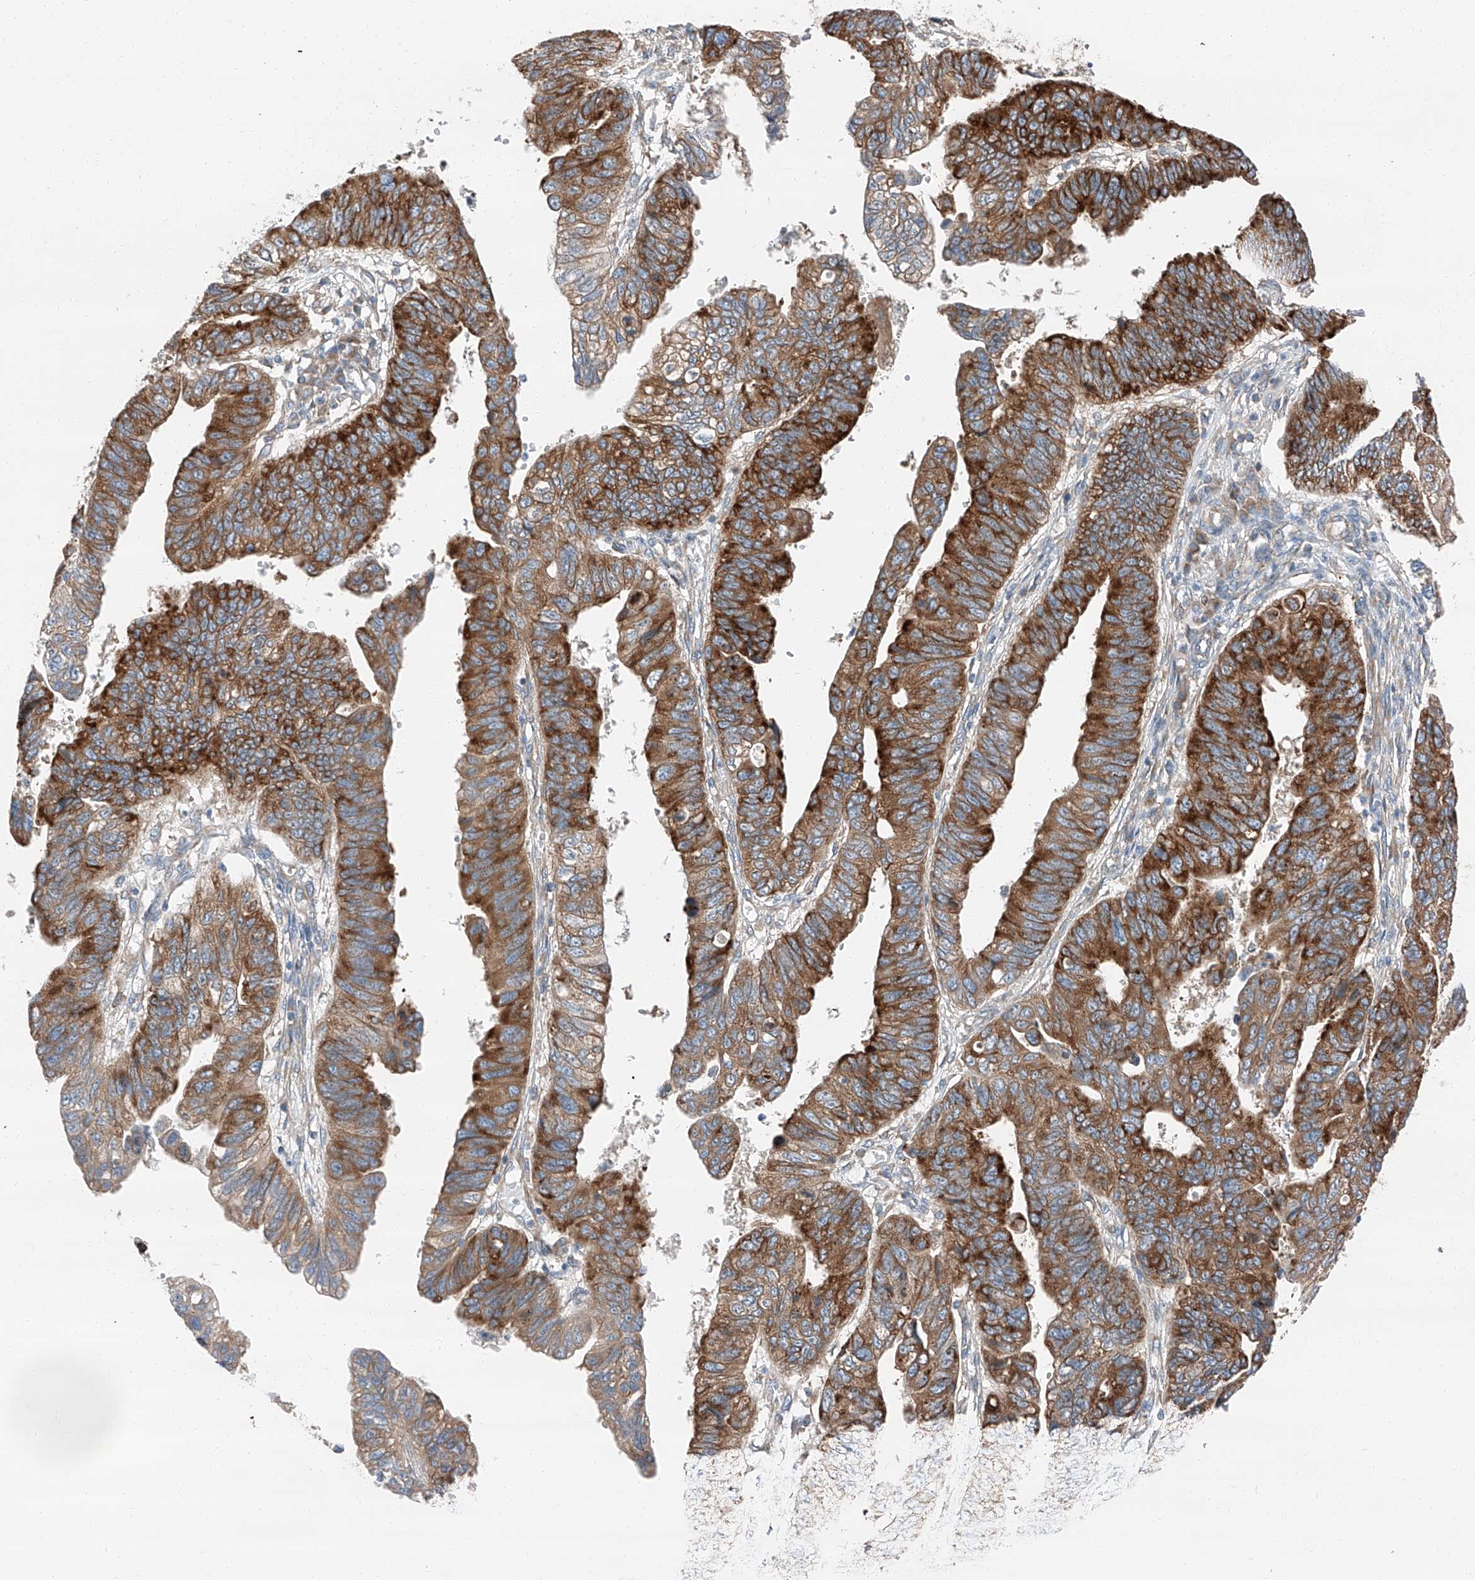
{"staining": {"intensity": "strong", "quantity": ">75%", "location": "cytoplasmic/membranous"}, "tissue": "stomach cancer", "cell_type": "Tumor cells", "image_type": "cancer", "snomed": [{"axis": "morphology", "description": "Adenocarcinoma, NOS"}, {"axis": "topography", "description": "Stomach"}], "caption": "Human adenocarcinoma (stomach) stained for a protein (brown) reveals strong cytoplasmic/membranous positive expression in approximately >75% of tumor cells.", "gene": "ZC3H15", "patient": {"sex": "male", "age": 59}}